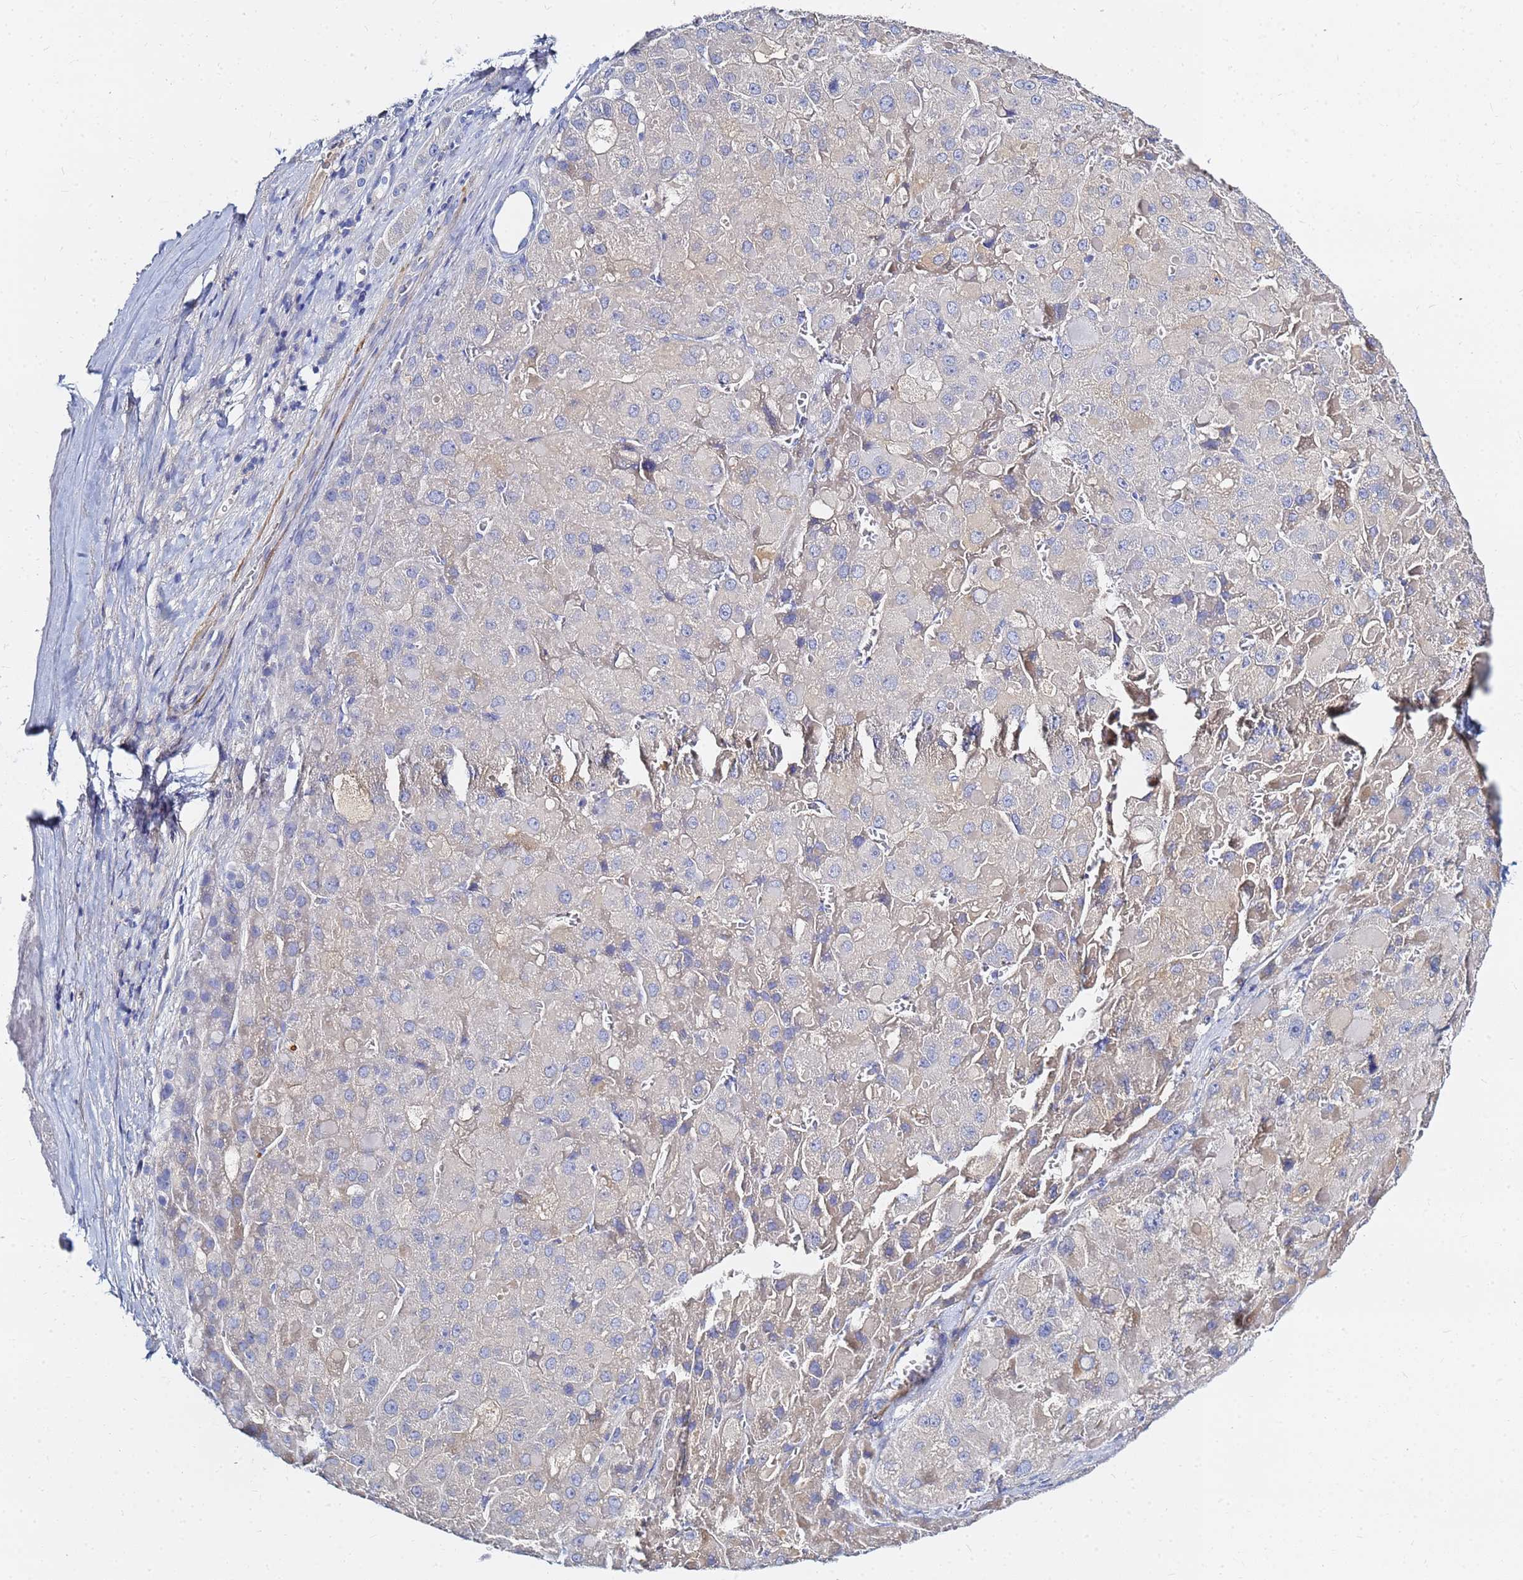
{"staining": {"intensity": "negative", "quantity": "none", "location": "none"}, "tissue": "liver cancer", "cell_type": "Tumor cells", "image_type": "cancer", "snomed": [{"axis": "morphology", "description": "Carcinoma, Hepatocellular, NOS"}, {"axis": "topography", "description": "Liver"}], "caption": "Liver cancer (hepatocellular carcinoma) stained for a protein using immunohistochemistry exhibits no positivity tumor cells.", "gene": "ZNF552", "patient": {"sex": "female", "age": 73}}